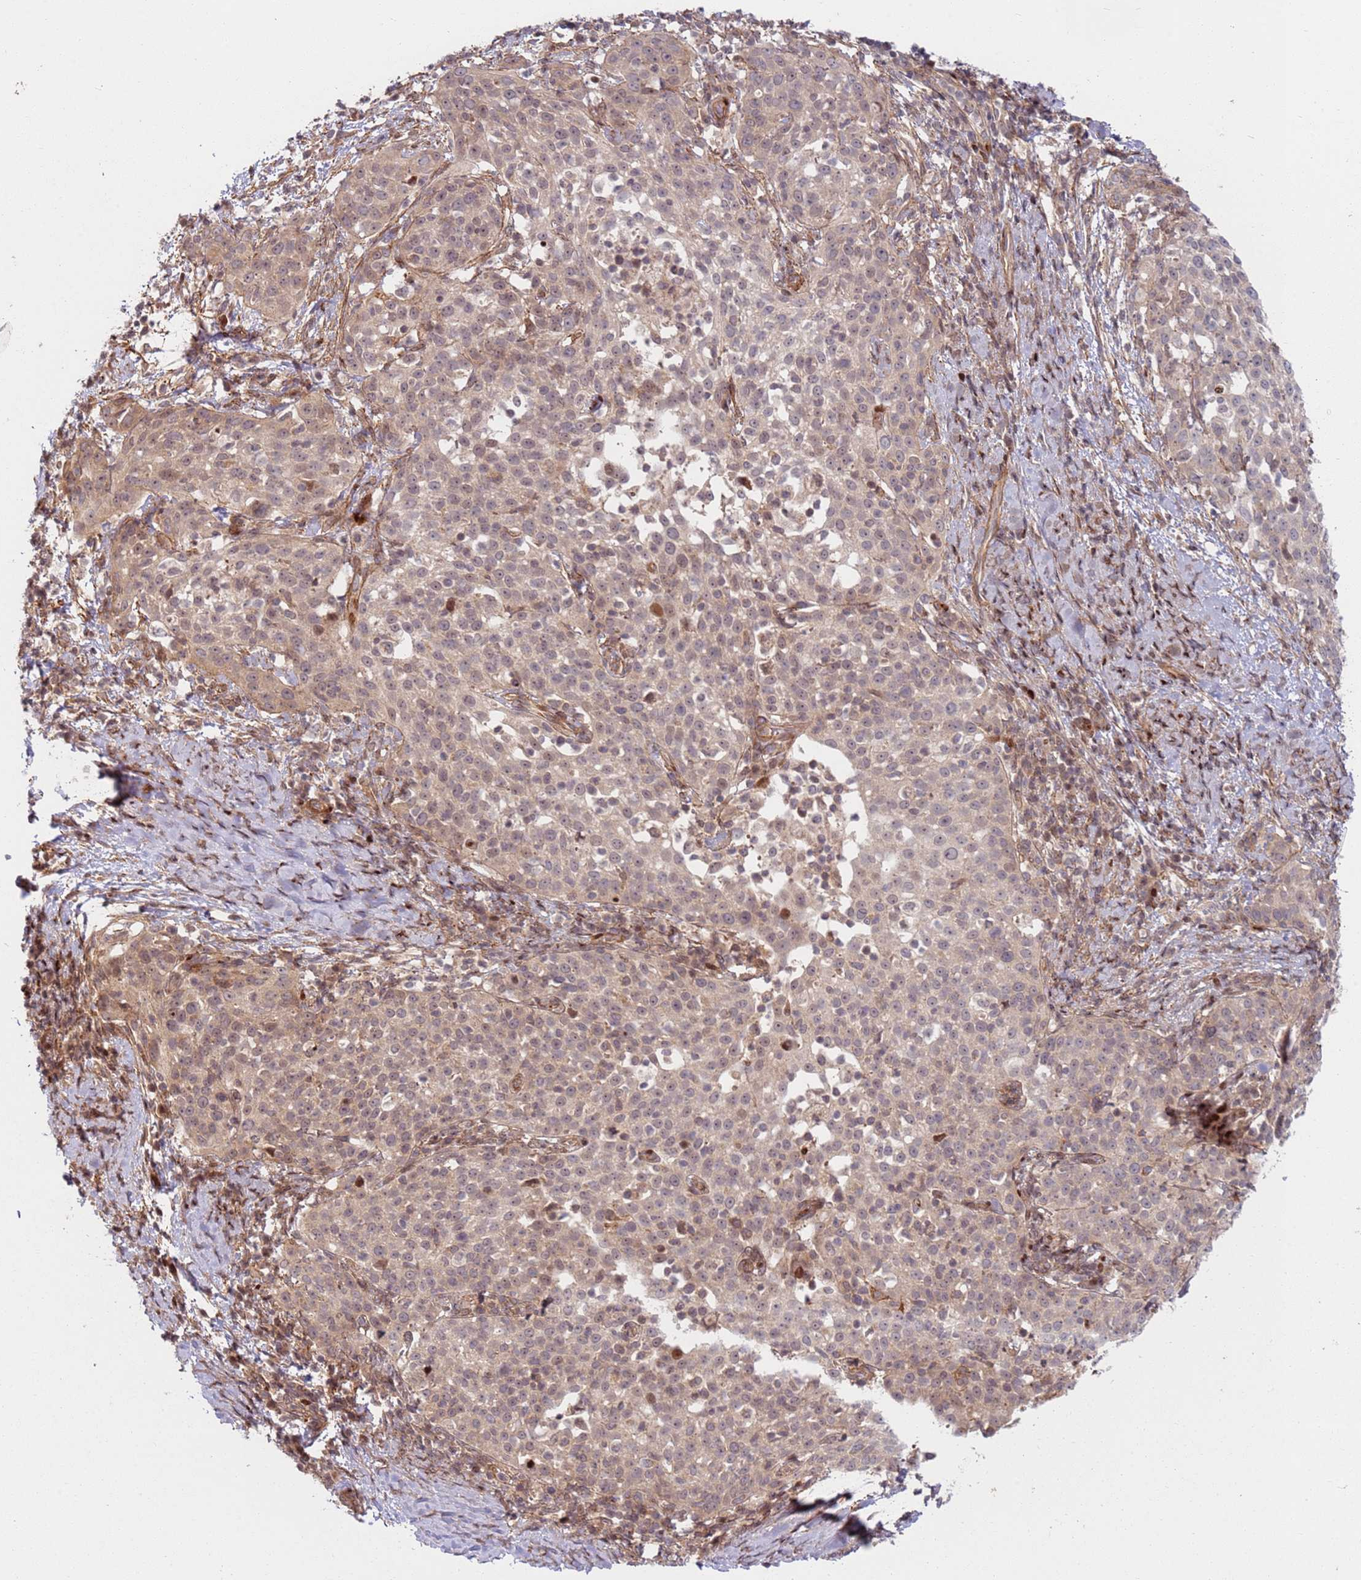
{"staining": {"intensity": "weak", "quantity": "25%-75%", "location": "cytoplasmic/membranous,nuclear"}, "tissue": "cervical cancer", "cell_type": "Tumor cells", "image_type": "cancer", "snomed": [{"axis": "morphology", "description": "Squamous cell carcinoma, NOS"}, {"axis": "topography", "description": "Cervix"}], "caption": "Cervical squamous cell carcinoma stained for a protein (brown) demonstrates weak cytoplasmic/membranous and nuclear positive staining in about 25%-75% of tumor cells.", "gene": "TMEM233", "patient": {"sex": "female", "age": 57}}